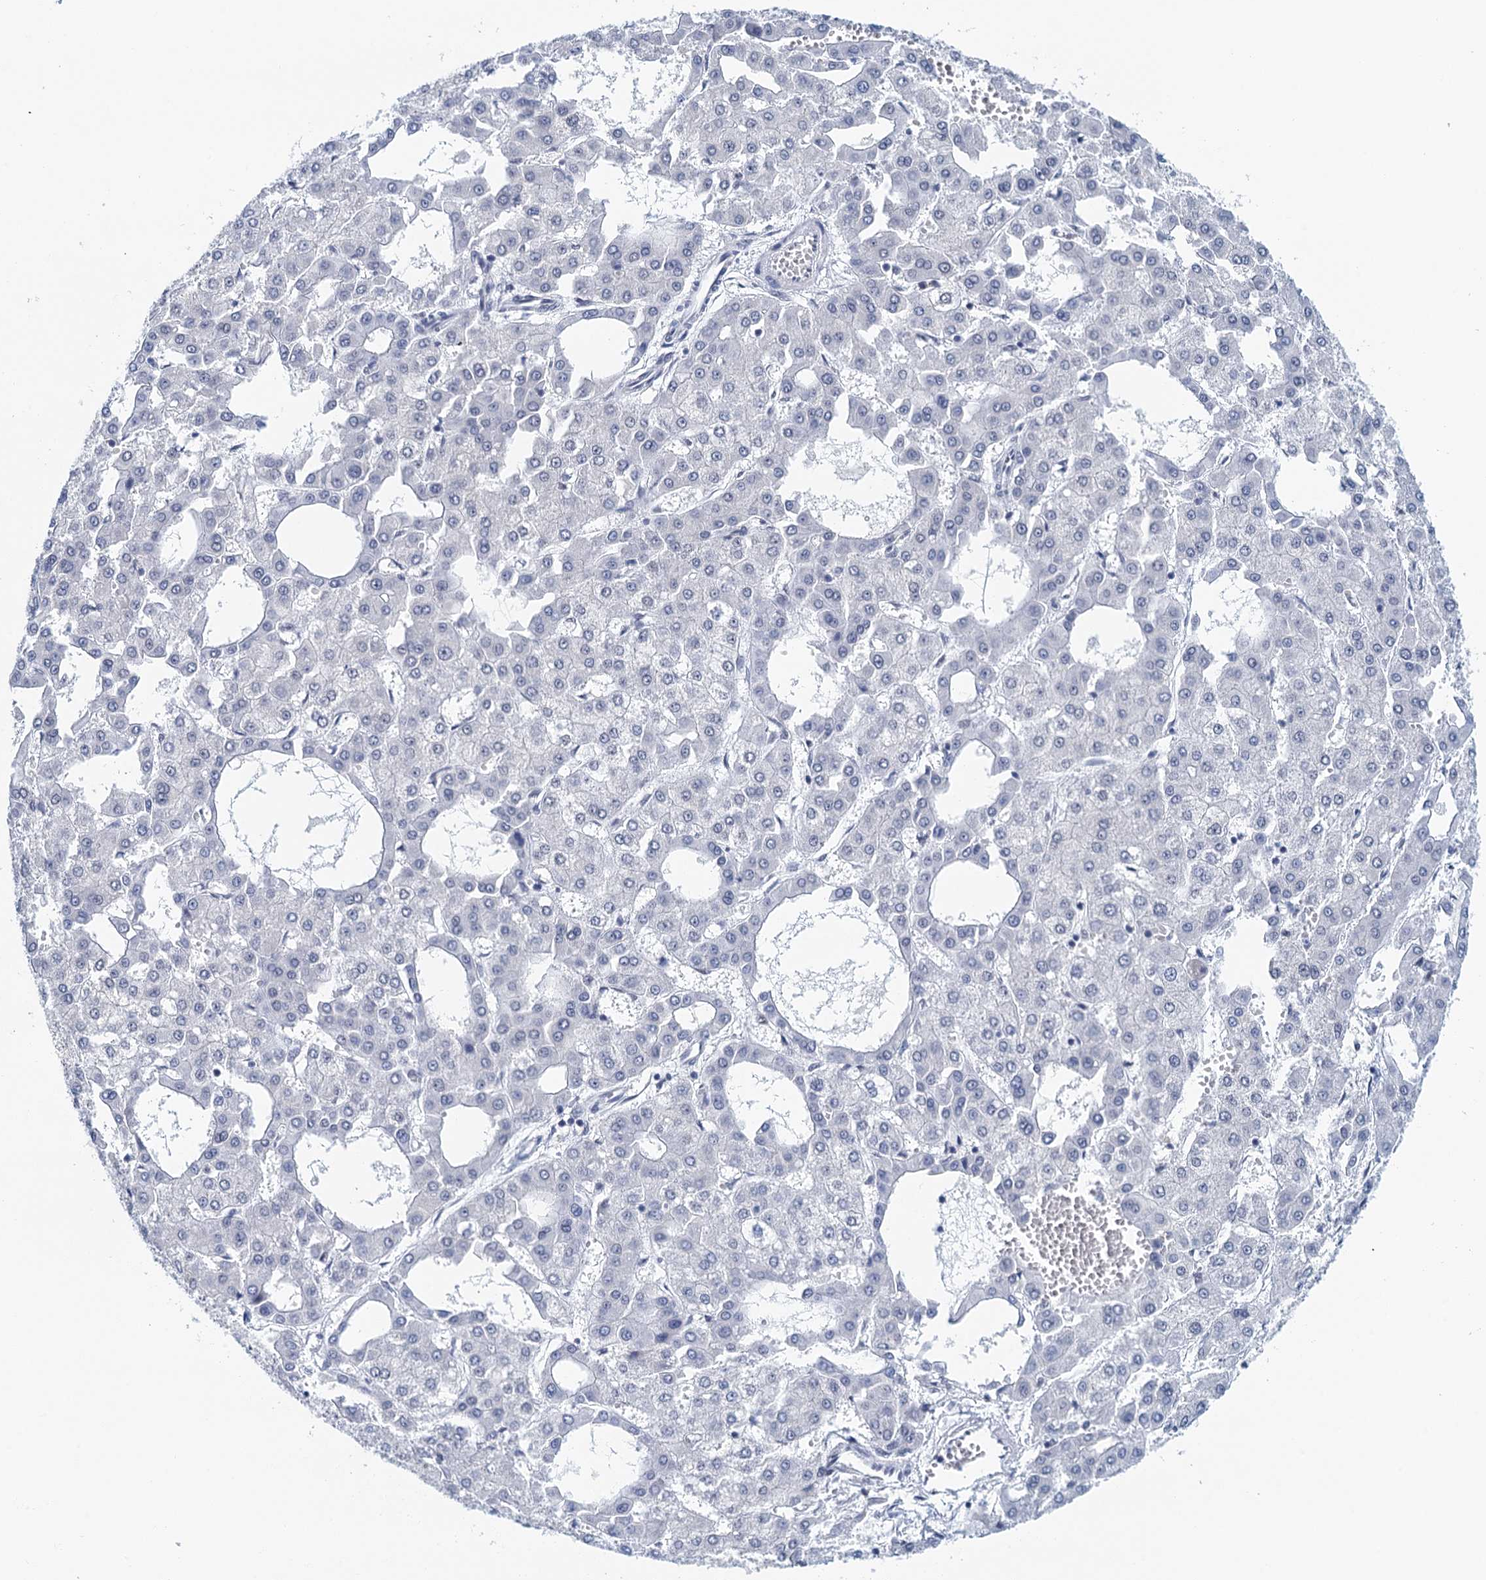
{"staining": {"intensity": "negative", "quantity": "none", "location": "none"}, "tissue": "liver cancer", "cell_type": "Tumor cells", "image_type": "cancer", "snomed": [{"axis": "morphology", "description": "Carcinoma, Hepatocellular, NOS"}, {"axis": "topography", "description": "Liver"}], "caption": "An image of hepatocellular carcinoma (liver) stained for a protein displays no brown staining in tumor cells.", "gene": "EPS8L1", "patient": {"sex": "male", "age": 47}}